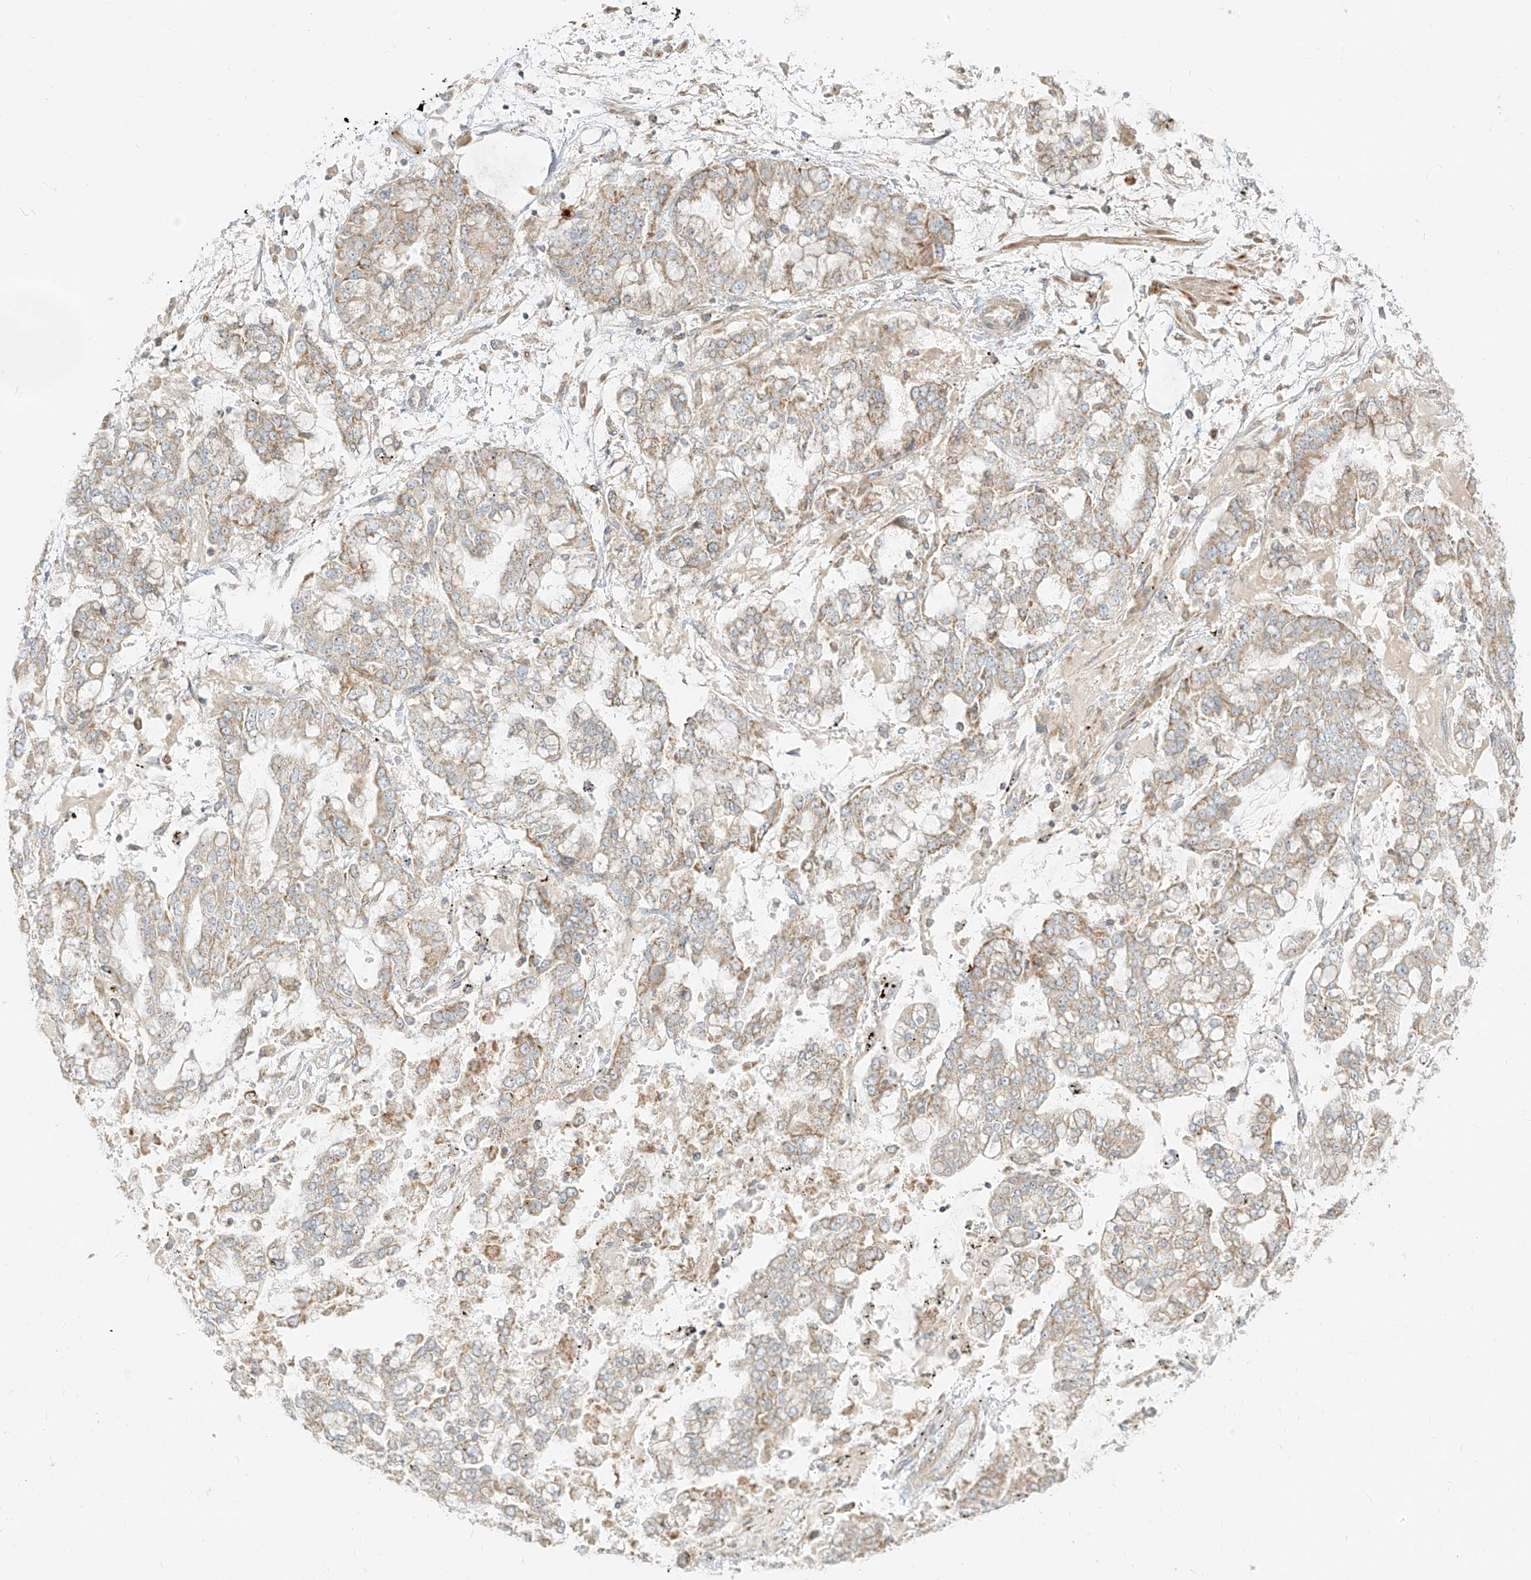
{"staining": {"intensity": "weak", "quantity": ">75%", "location": "cytoplasmic/membranous"}, "tissue": "stomach cancer", "cell_type": "Tumor cells", "image_type": "cancer", "snomed": [{"axis": "morphology", "description": "Normal tissue, NOS"}, {"axis": "morphology", "description": "Adenocarcinoma, NOS"}, {"axis": "topography", "description": "Stomach, upper"}, {"axis": "topography", "description": "Stomach"}], "caption": "Immunohistochemistry image of neoplastic tissue: human adenocarcinoma (stomach) stained using immunohistochemistry reveals low levels of weak protein expression localized specifically in the cytoplasmic/membranous of tumor cells, appearing as a cytoplasmic/membranous brown color.", "gene": "ZIM3", "patient": {"sex": "male", "age": 76}}